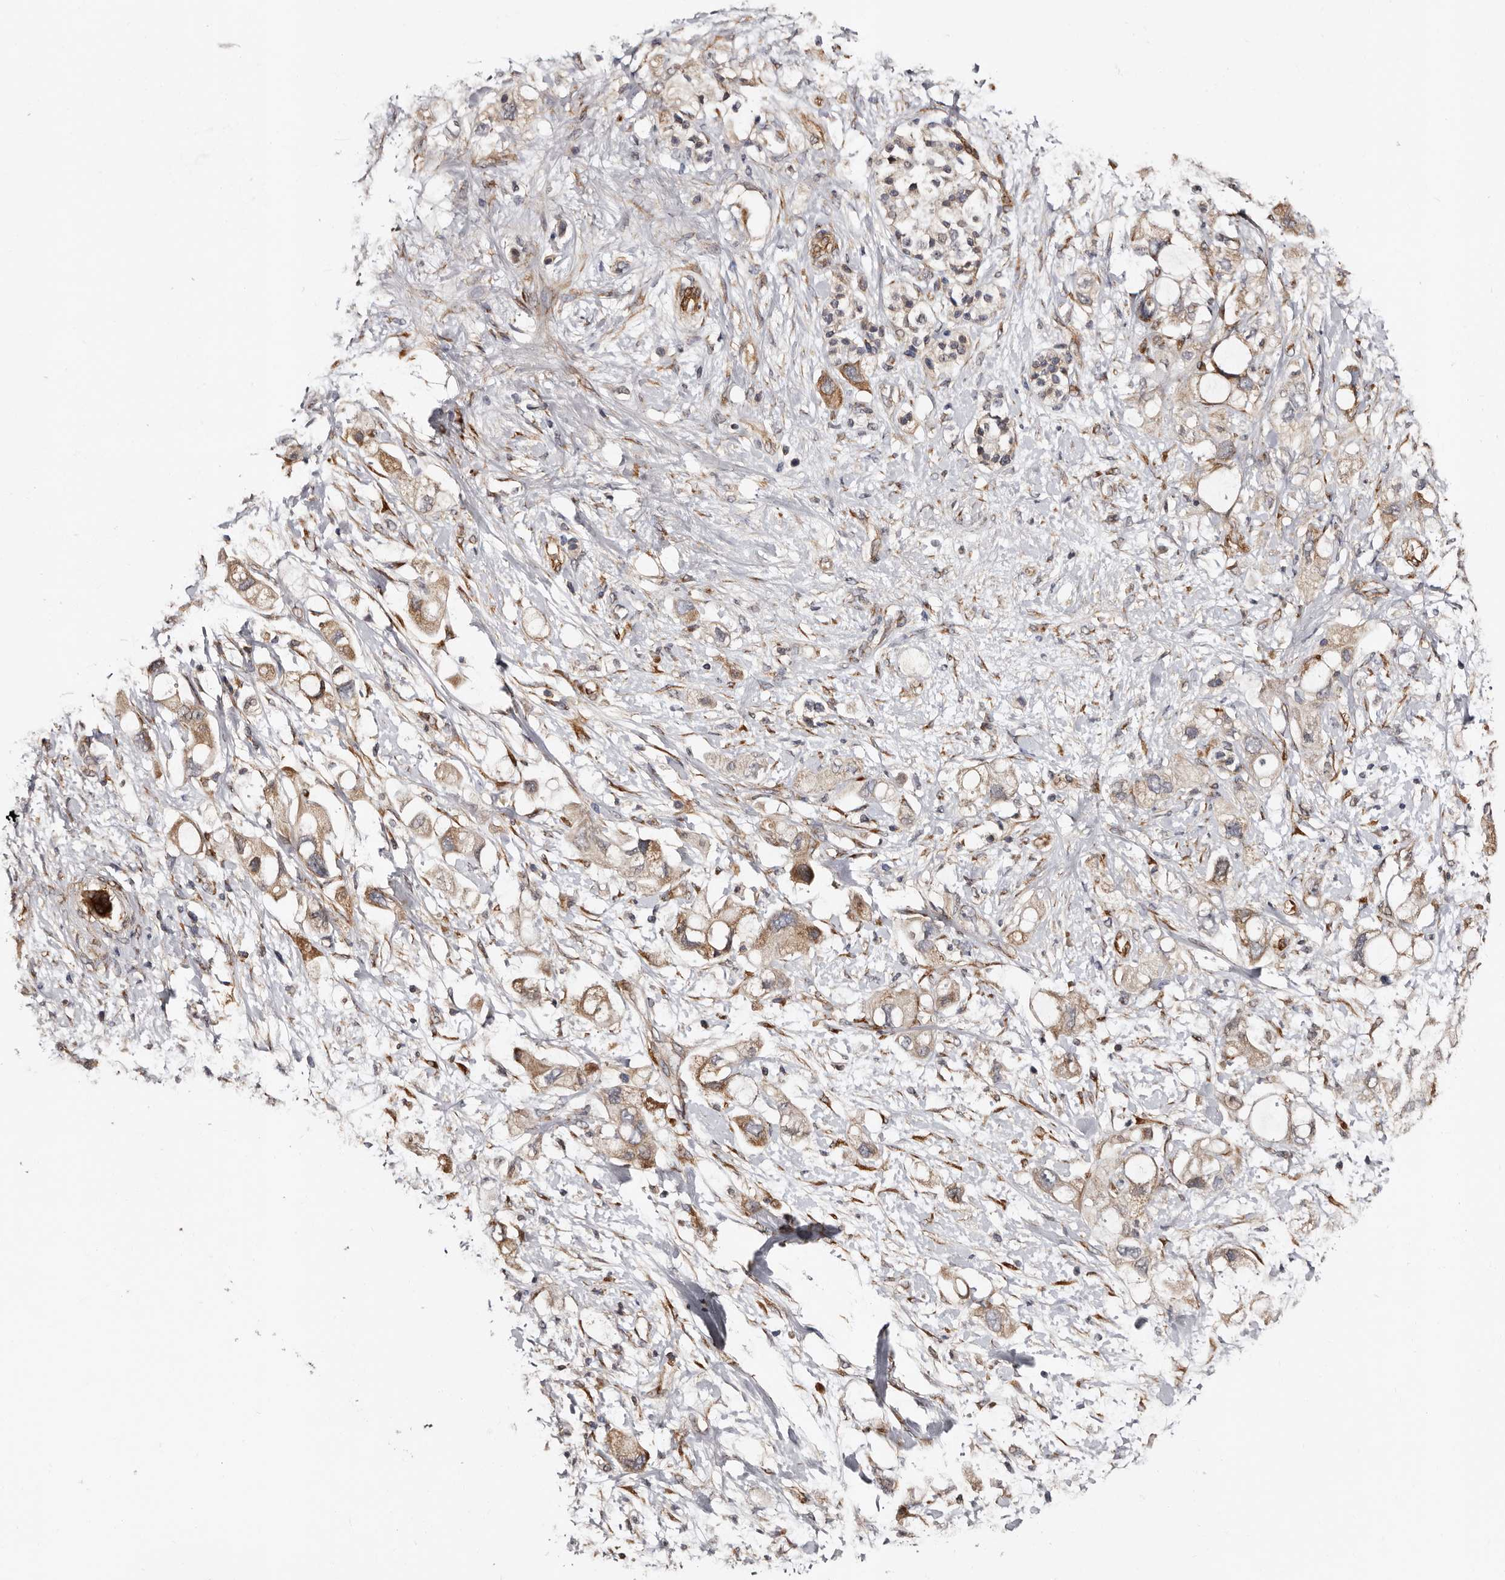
{"staining": {"intensity": "weak", "quantity": ">75%", "location": "cytoplasmic/membranous"}, "tissue": "pancreatic cancer", "cell_type": "Tumor cells", "image_type": "cancer", "snomed": [{"axis": "morphology", "description": "Adenocarcinoma, NOS"}, {"axis": "topography", "description": "Pancreas"}], "caption": "A photomicrograph showing weak cytoplasmic/membranous expression in about >75% of tumor cells in pancreatic cancer, as visualized by brown immunohistochemical staining.", "gene": "TBC1D22B", "patient": {"sex": "female", "age": 56}}